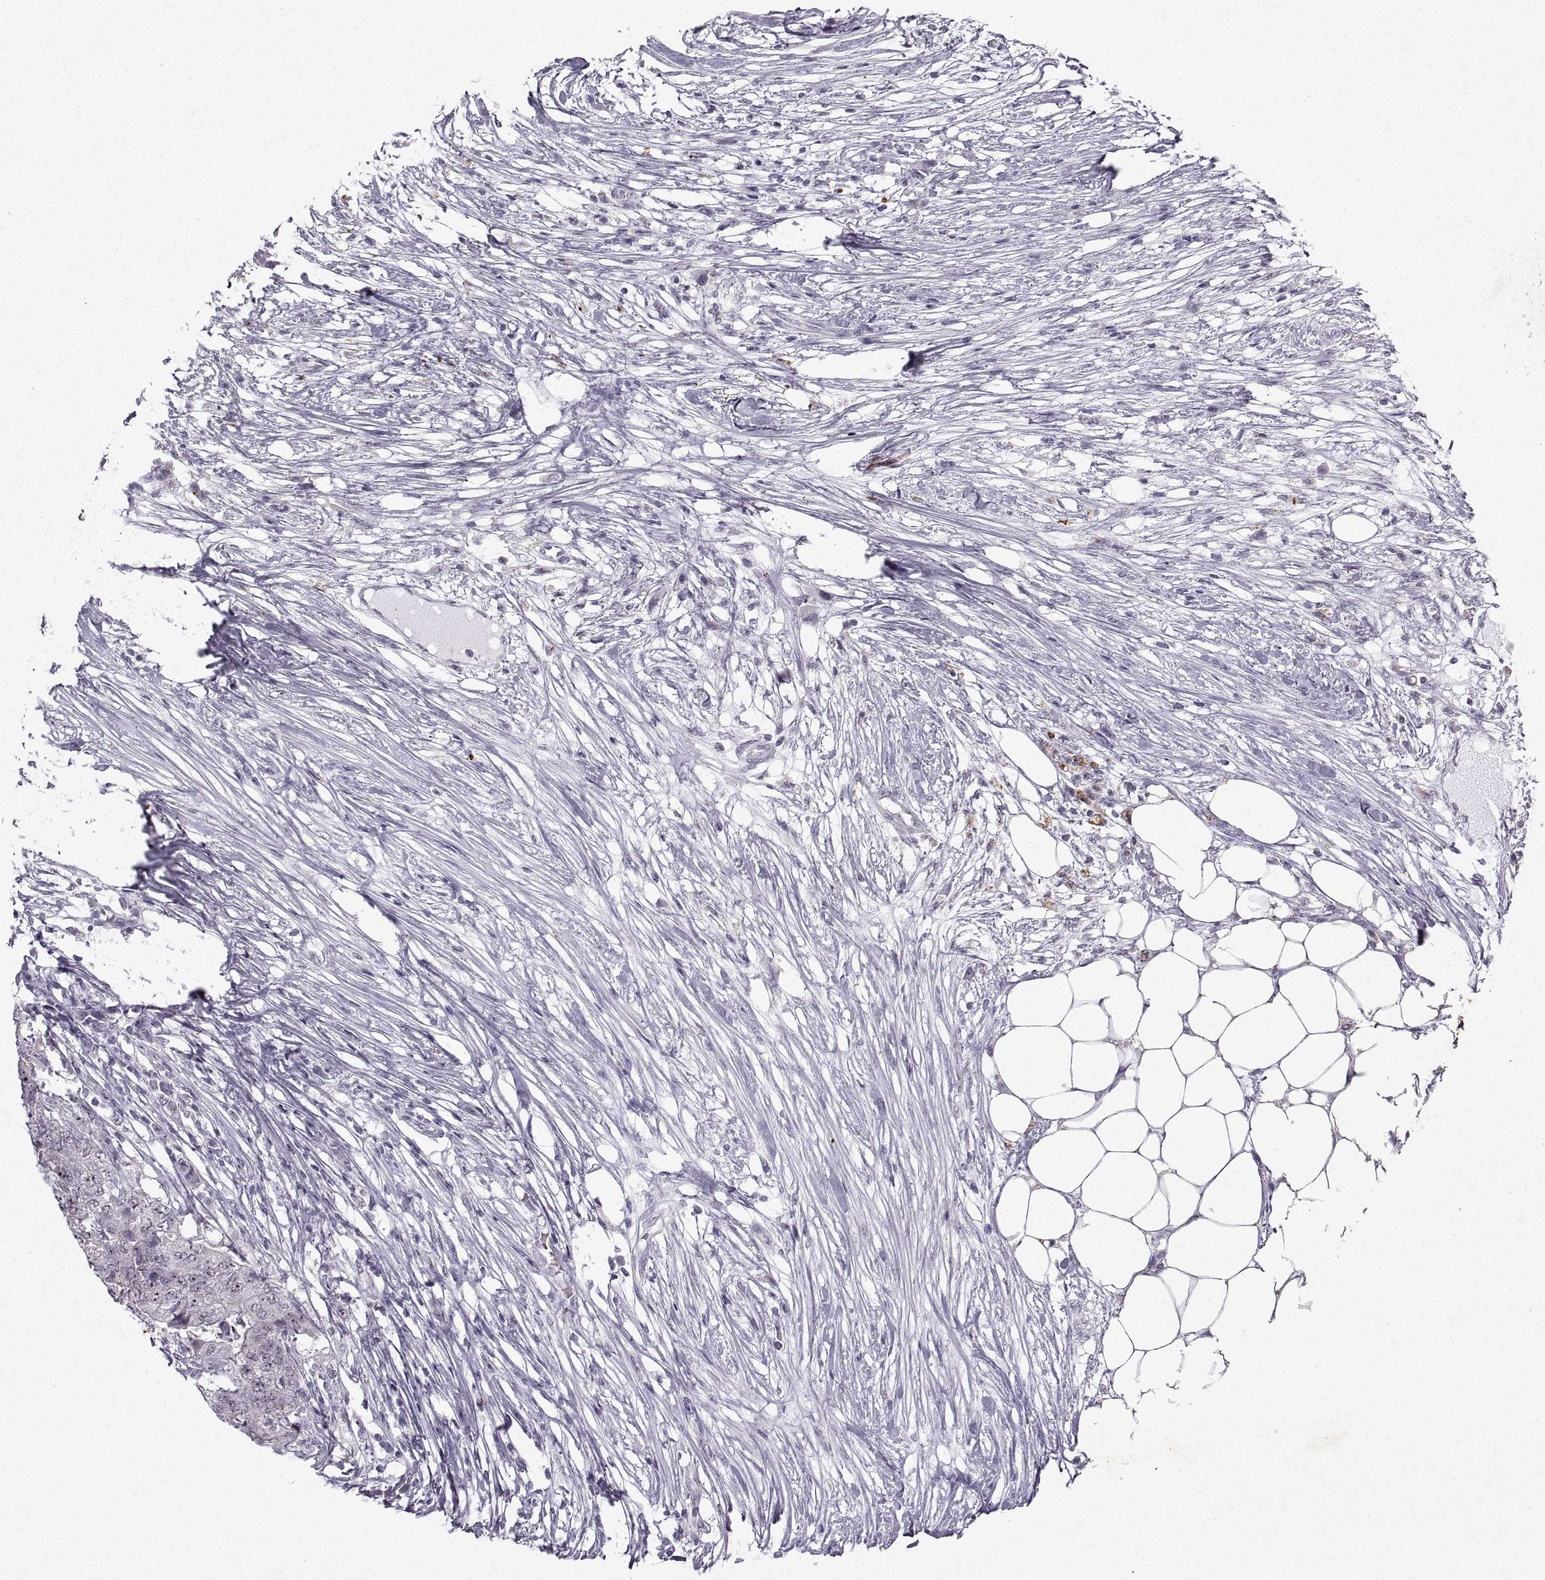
{"staining": {"intensity": "strong", "quantity": "25%-75%", "location": "nuclear"}, "tissue": "colorectal cancer", "cell_type": "Tumor cells", "image_type": "cancer", "snomed": [{"axis": "morphology", "description": "Adenocarcinoma, NOS"}, {"axis": "topography", "description": "Colon"}], "caption": "An image of human adenocarcinoma (colorectal) stained for a protein reveals strong nuclear brown staining in tumor cells. (DAB = brown stain, brightfield microscopy at high magnification).", "gene": "SINHCAF", "patient": {"sex": "female", "age": 48}}